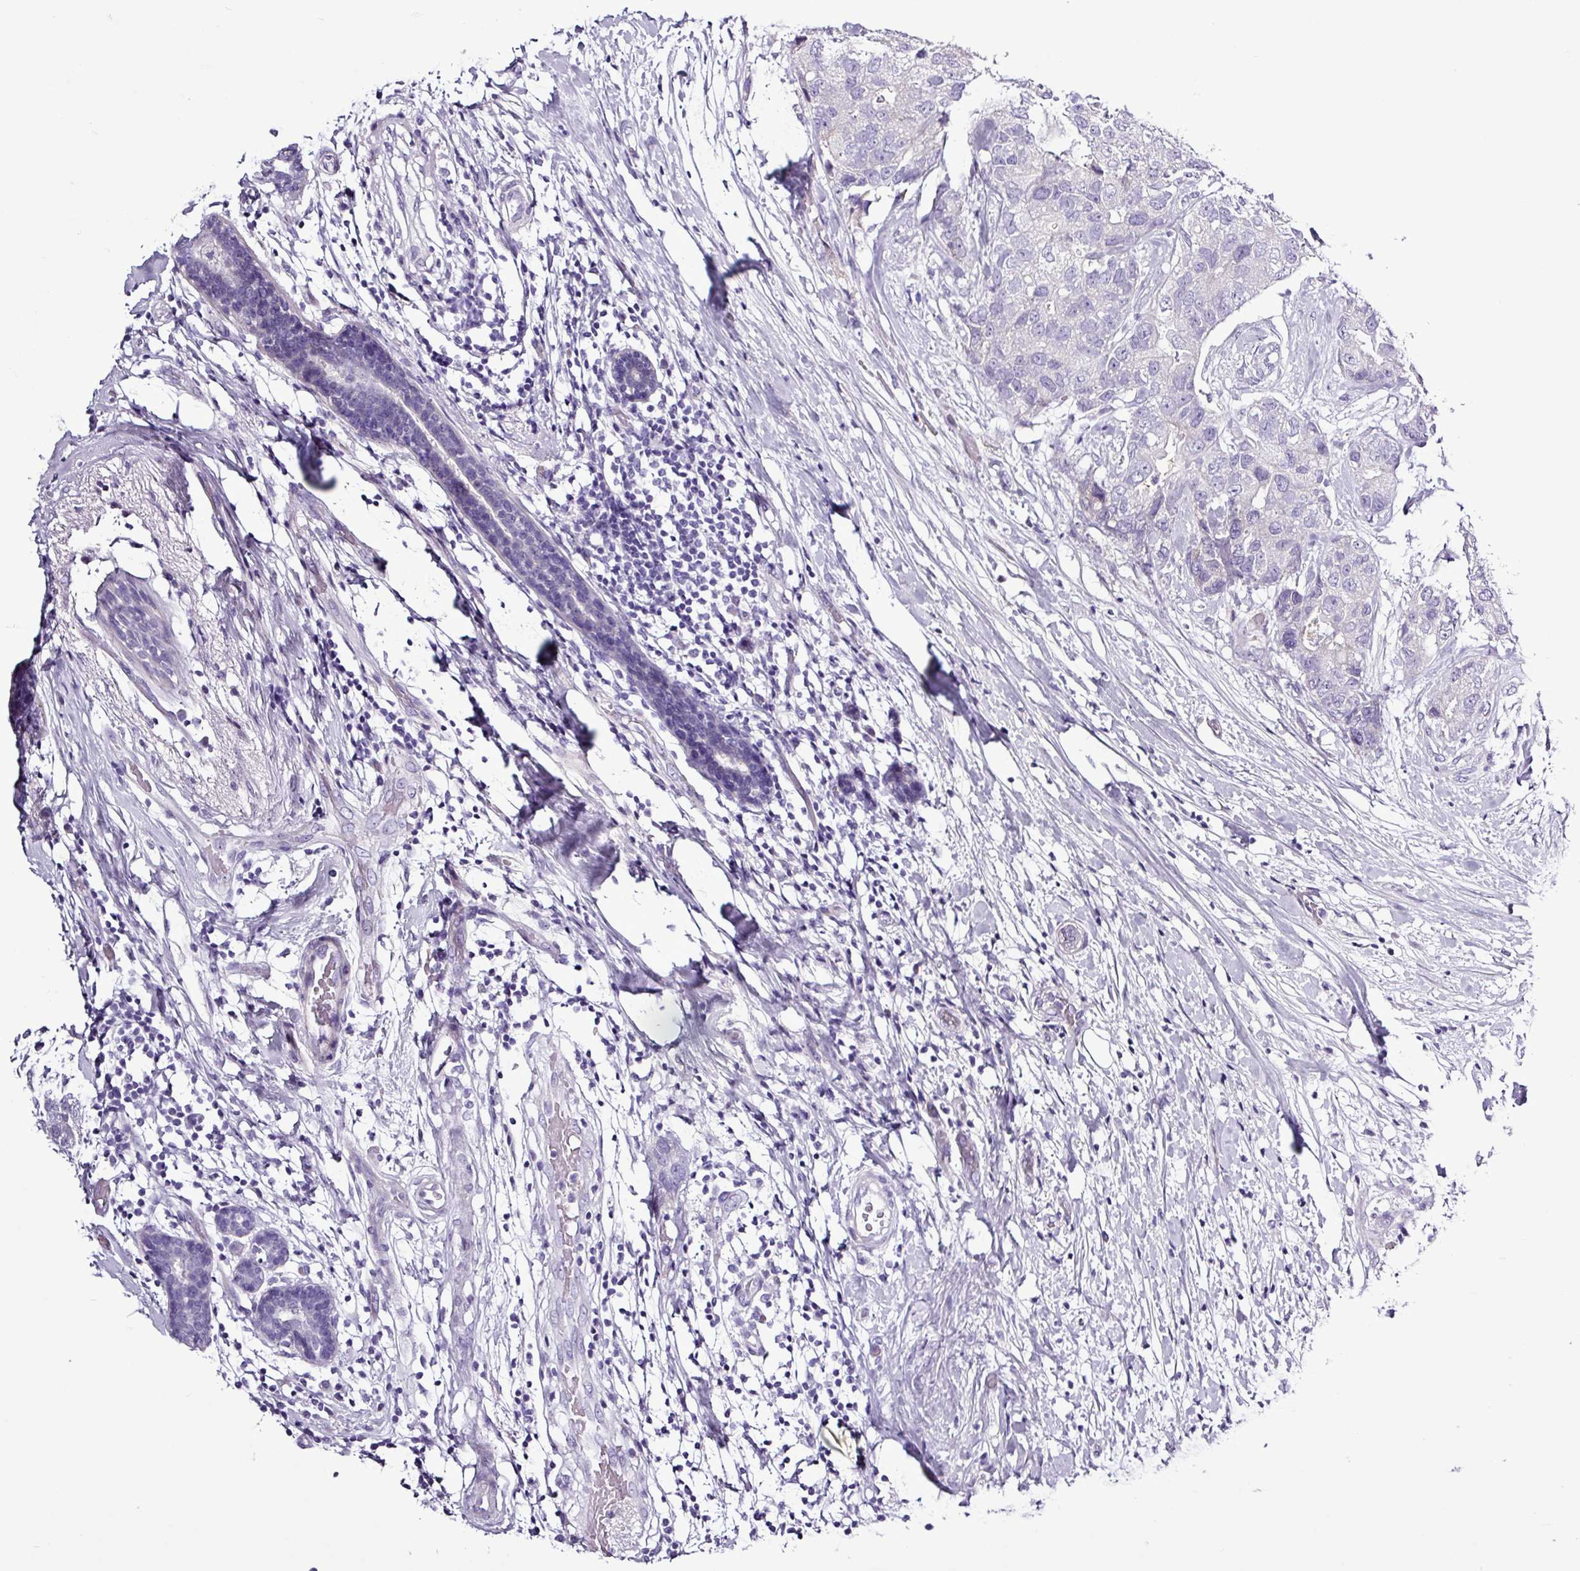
{"staining": {"intensity": "negative", "quantity": "none", "location": "none"}, "tissue": "breast cancer", "cell_type": "Tumor cells", "image_type": "cancer", "snomed": [{"axis": "morphology", "description": "Duct carcinoma"}, {"axis": "topography", "description": "Breast"}], "caption": "Micrograph shows no protein positivity in tumor cells of breast infiltrating ductal carcinoma tissue. Brightfield microscopy of immunohistochemistry (IHC) stained with DAB (3,3'-diaminobenzidine) (brown) and hematoxylin (blue), captured at high magnification.", "gene": "ALDH3A1", "patient": {"sex": "female", "age": 62}}